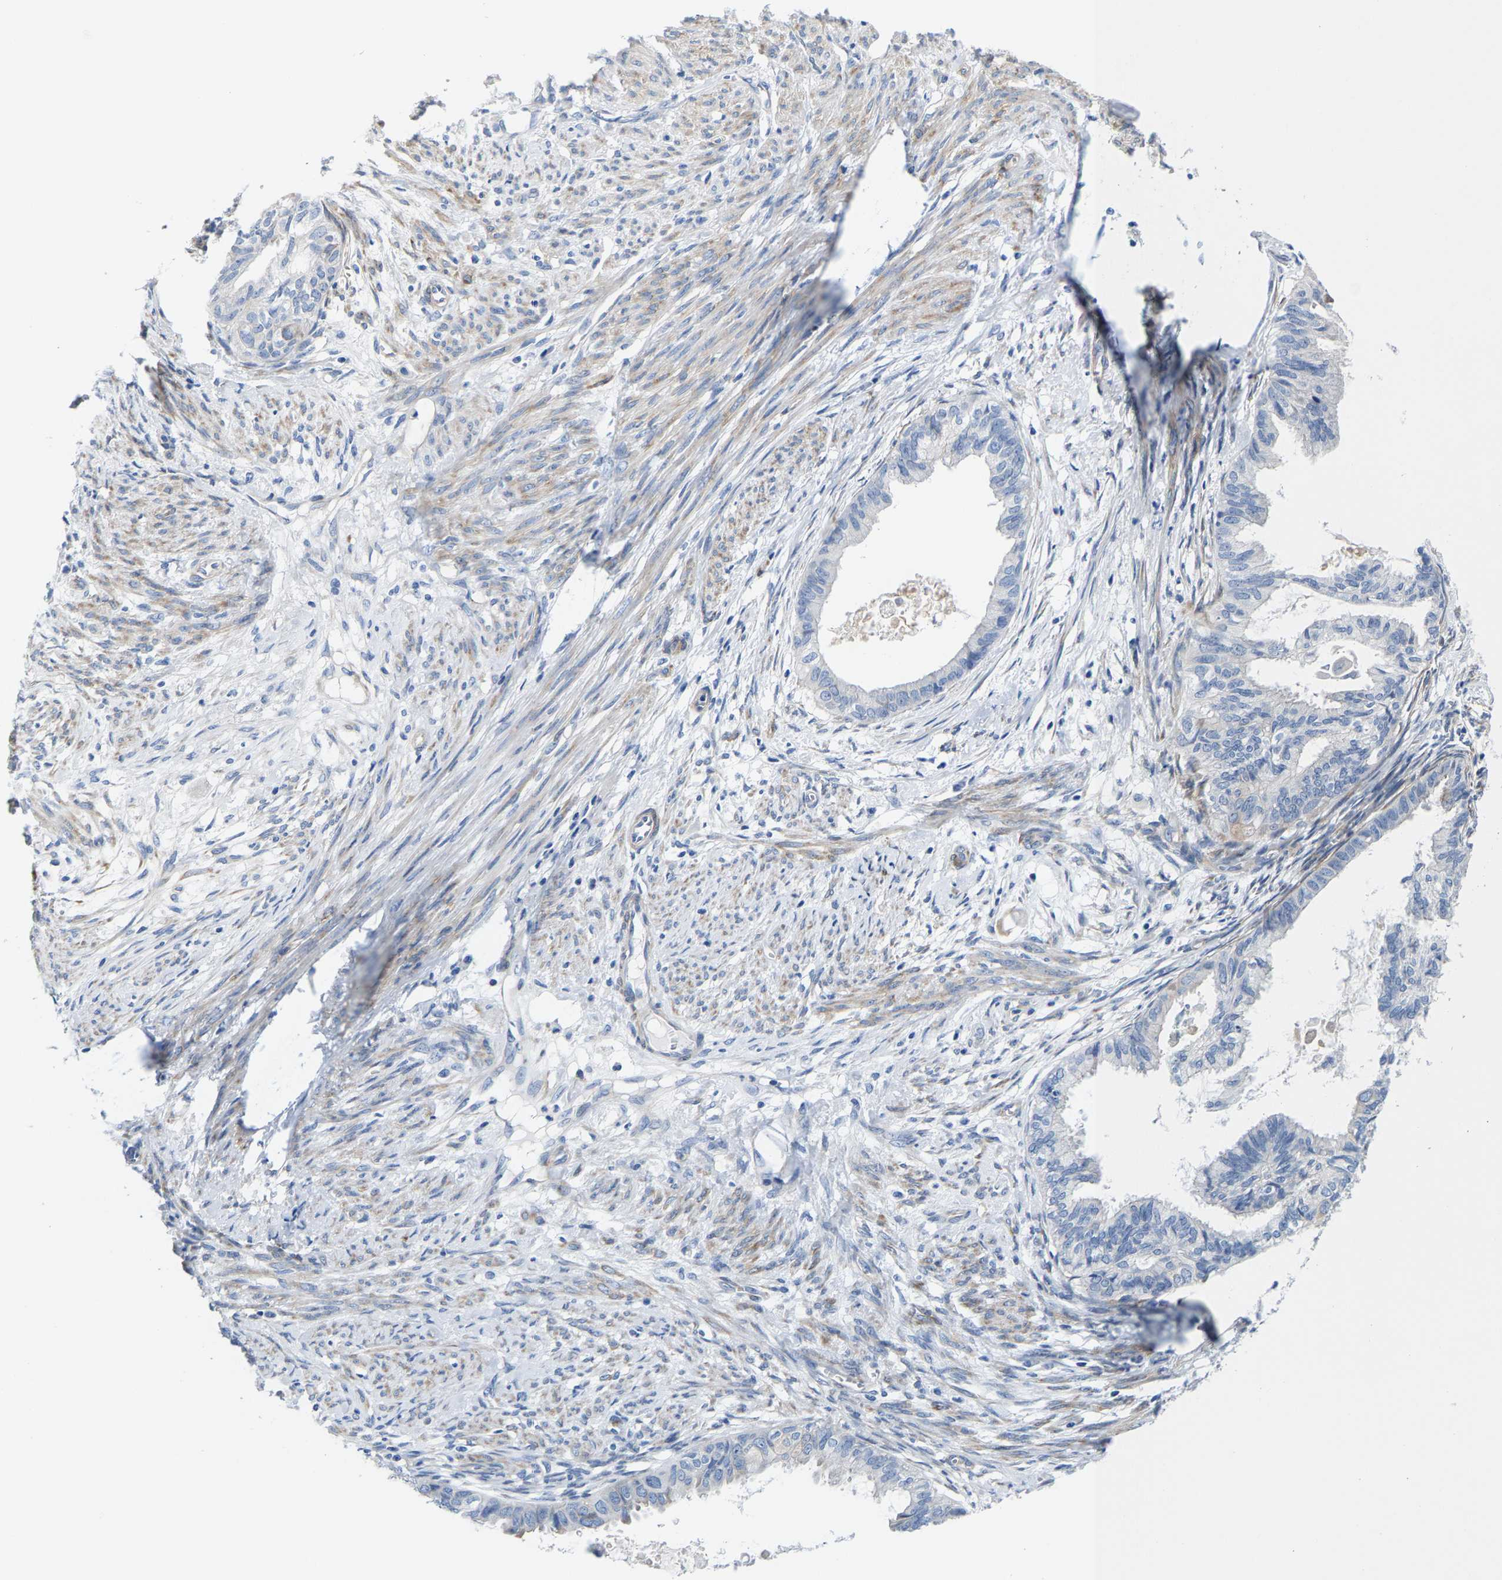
{"staining": {"intensity": "negative", "quantity": "none", "location": "none"}, "tissue": "cervical cancer", "cell_type": "Tumor cells", "image_type": "cancer", "snomed": [{"axis": "morphology", "description": "Normal tissue, NOS"}, {"axis": "morphology", "description": "Adenocarcinoma, NOS"}, {"axis": "topography", "description": "Cervix"}, {"axis": "topography", "description": "Endometrium"}], "caption": "Histopathology image shows no significant protein expression in tumor cells of cervical cancer (adenocarcinoma). The staining was performed using DAB (3,3'-diaminobenzidine) to visualize the protein expression in brown, while the nuclei were stained in blue with hematoxylin (Magnification: 20x).", "gene": "DSCAM", "patient": {"sex": "female", "age": 86}}